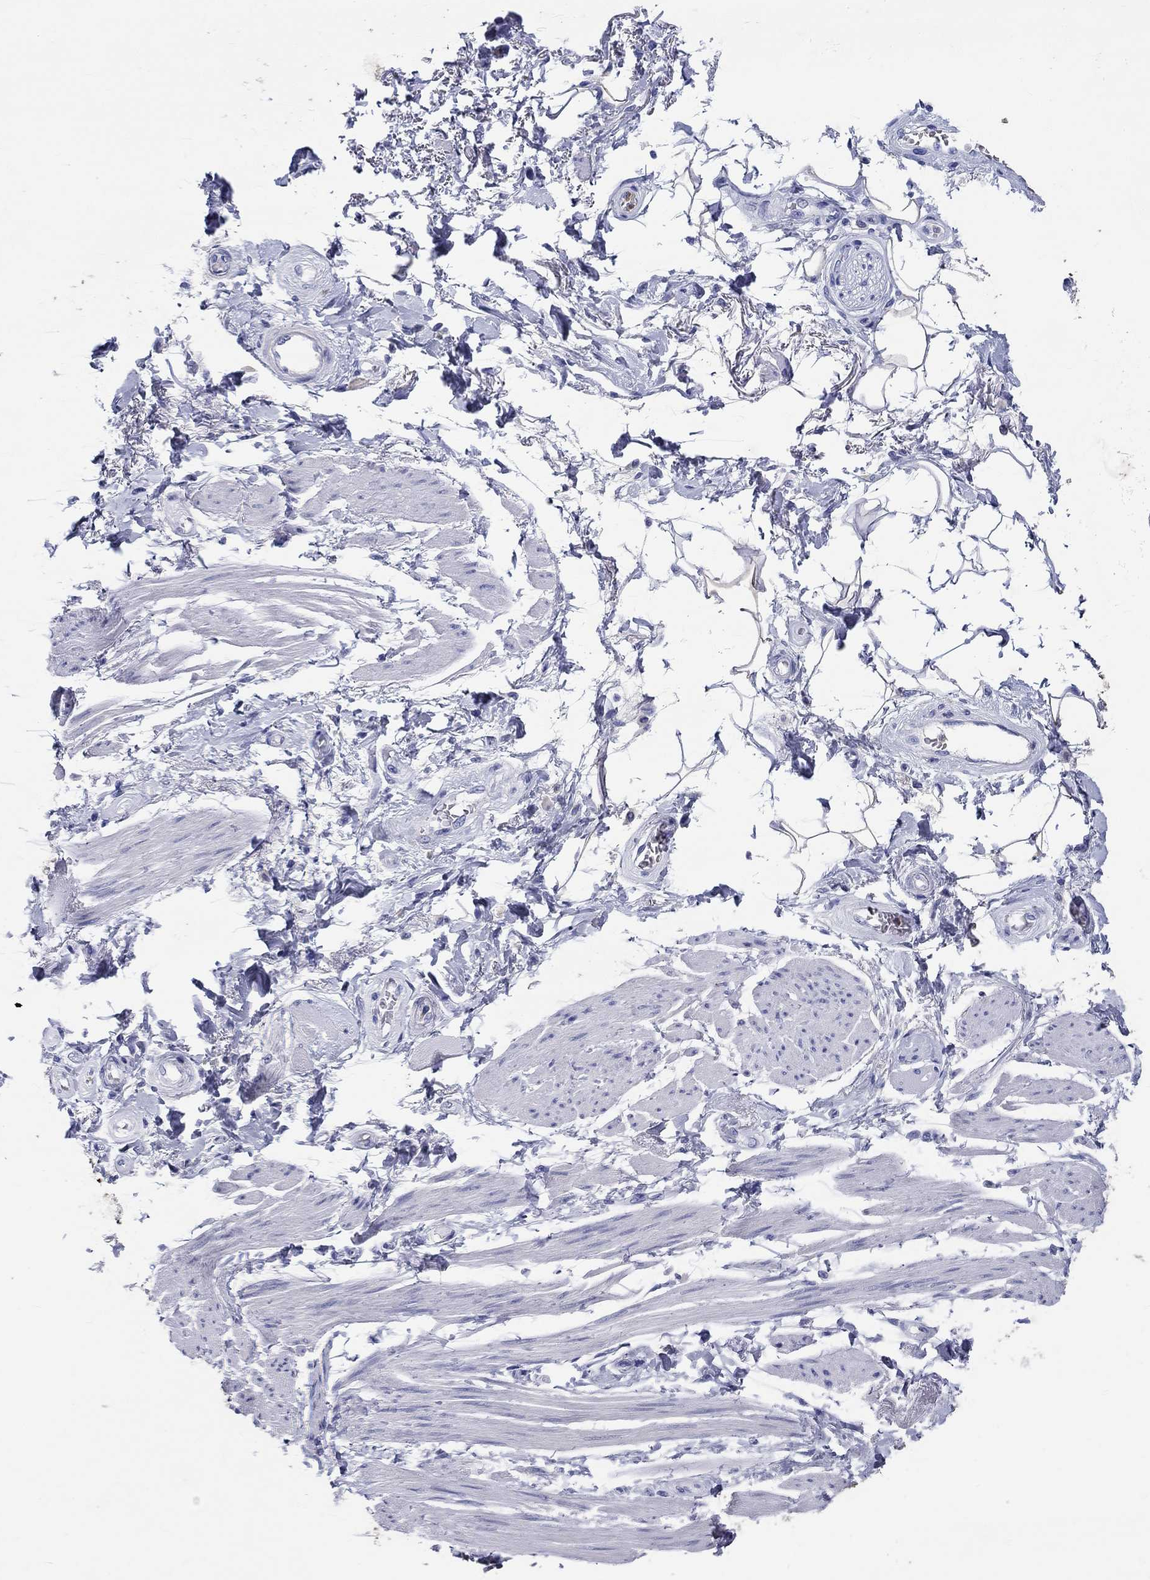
{"staining": {"intensity": "negative", "quantity": "none", "location": "none"}, "tissue": "adipose tissue", "cell_type": "Adipocytes", "image_type": "normal", "snomed": [{"axis": "morphology", "description": "Normal tissue, NOS"}, {"axis": "topography", "description": "Skeletal muscle"}, {"axis": "topography", "description": "Anal"}, {"axis": "topography", "description": "Peripheral nerve tissue"}], "caption": "This is a photomicrograph of IHC staining of normal adipose tissue, which shows no positivity in adipocytes. Brightfield microscopy of immunohistochemistry (IHC) stained with DAB (3,3'-diaminobenzidine) (brown) and hematoxylin (blue), captured at high magnification.", "gene": "EPX", "patient": {"sex": "male", "age": 53}}